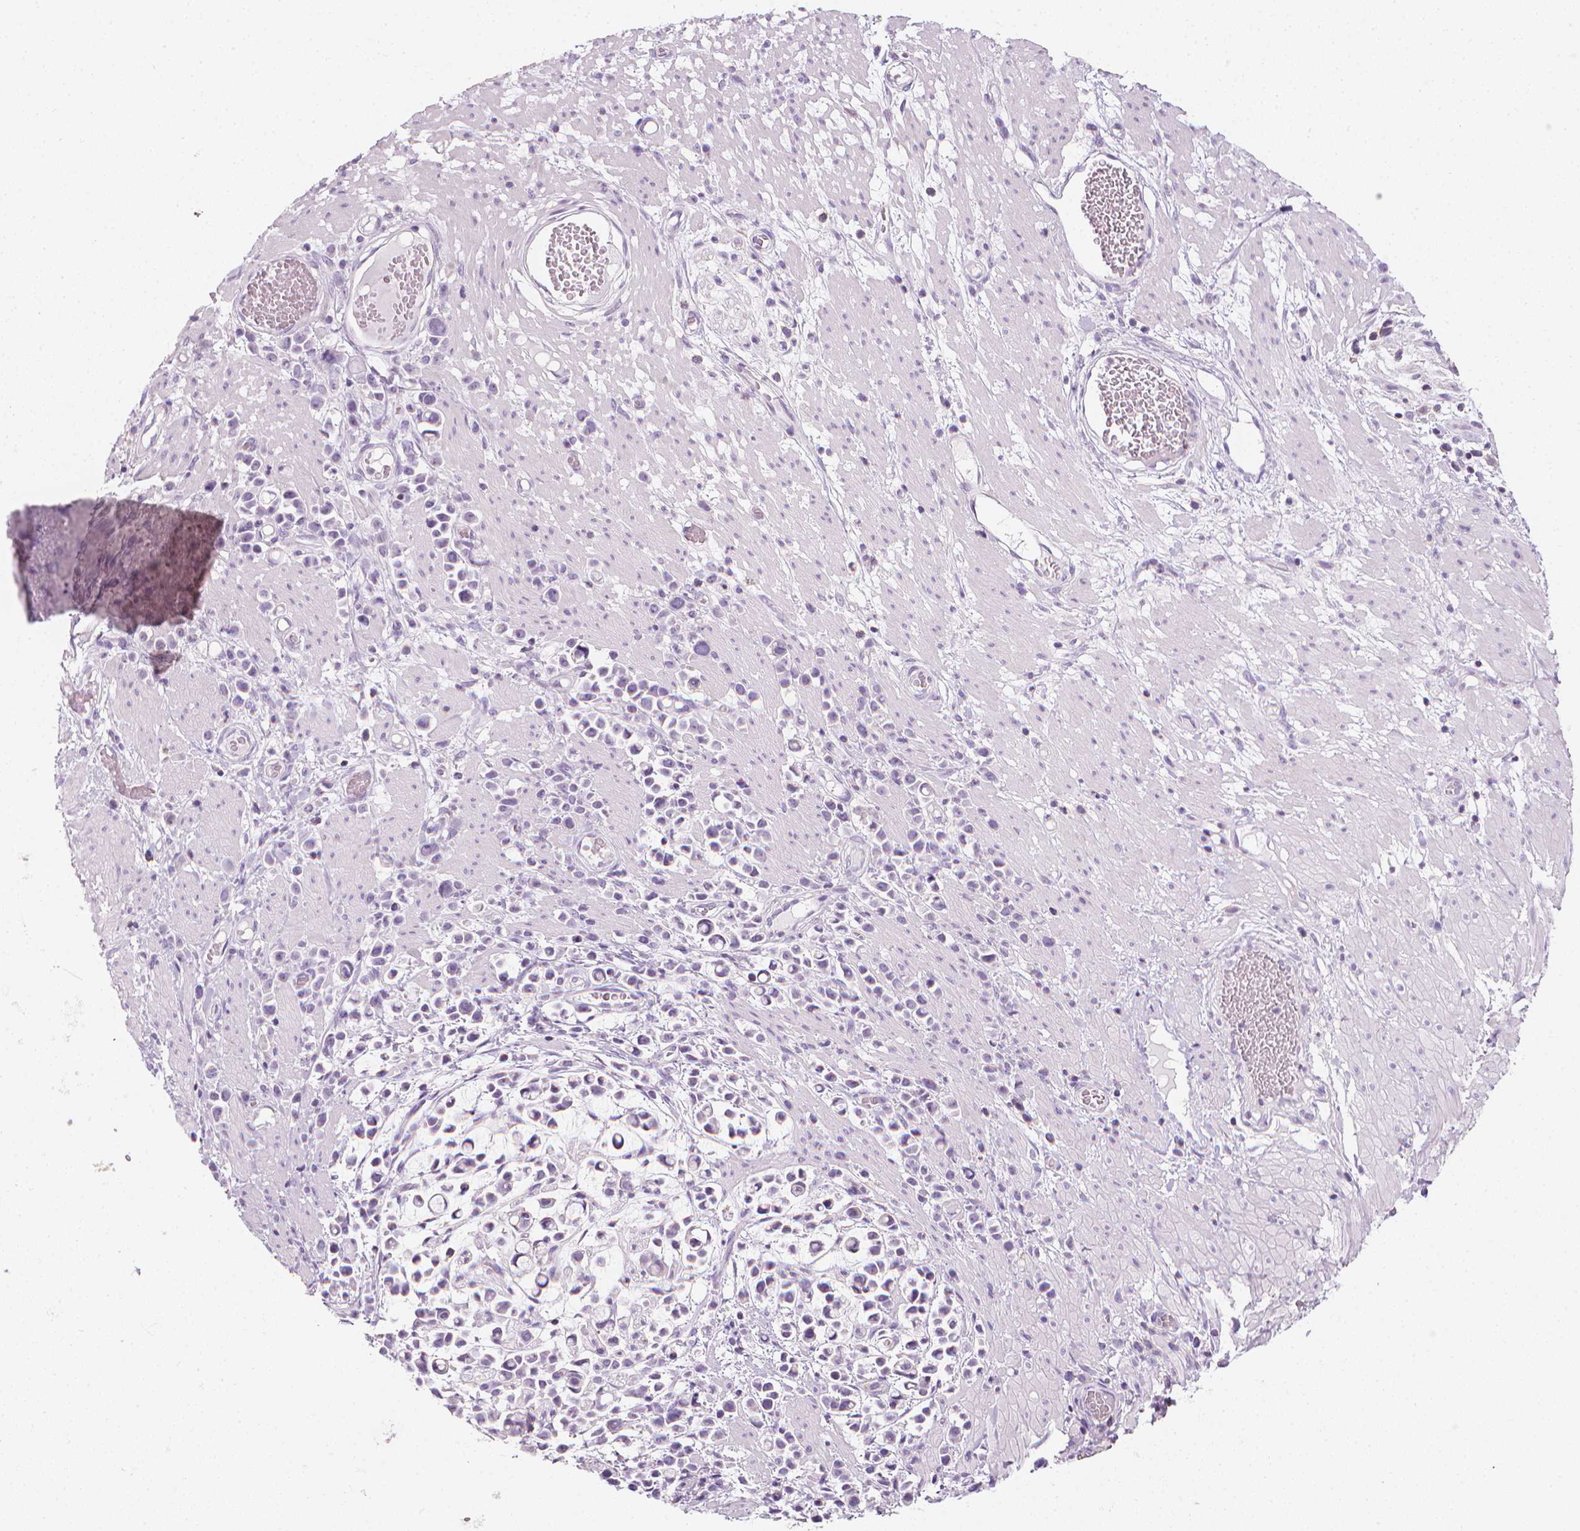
{"staining": {"intensity": "negative", "quantity": "none", "location": "none"}, "tissue": "stomach cancer", "cell_type": "Tumor cells", "image_type": "cancer", "snomed": [{"axis": "morphology", "description": "Adenocarcinoma, NOS"}, {"axis": "topography", "description": "Stomach"}], "caption": "Immunohistochemistry (IHC) histopathology image of adenocarcinoma (stomach) stained for a protein (brown), which shows no expression in tumor cells.", "gene": "DCAF8L1", "patient": {"sex": "male", "age": 82}}